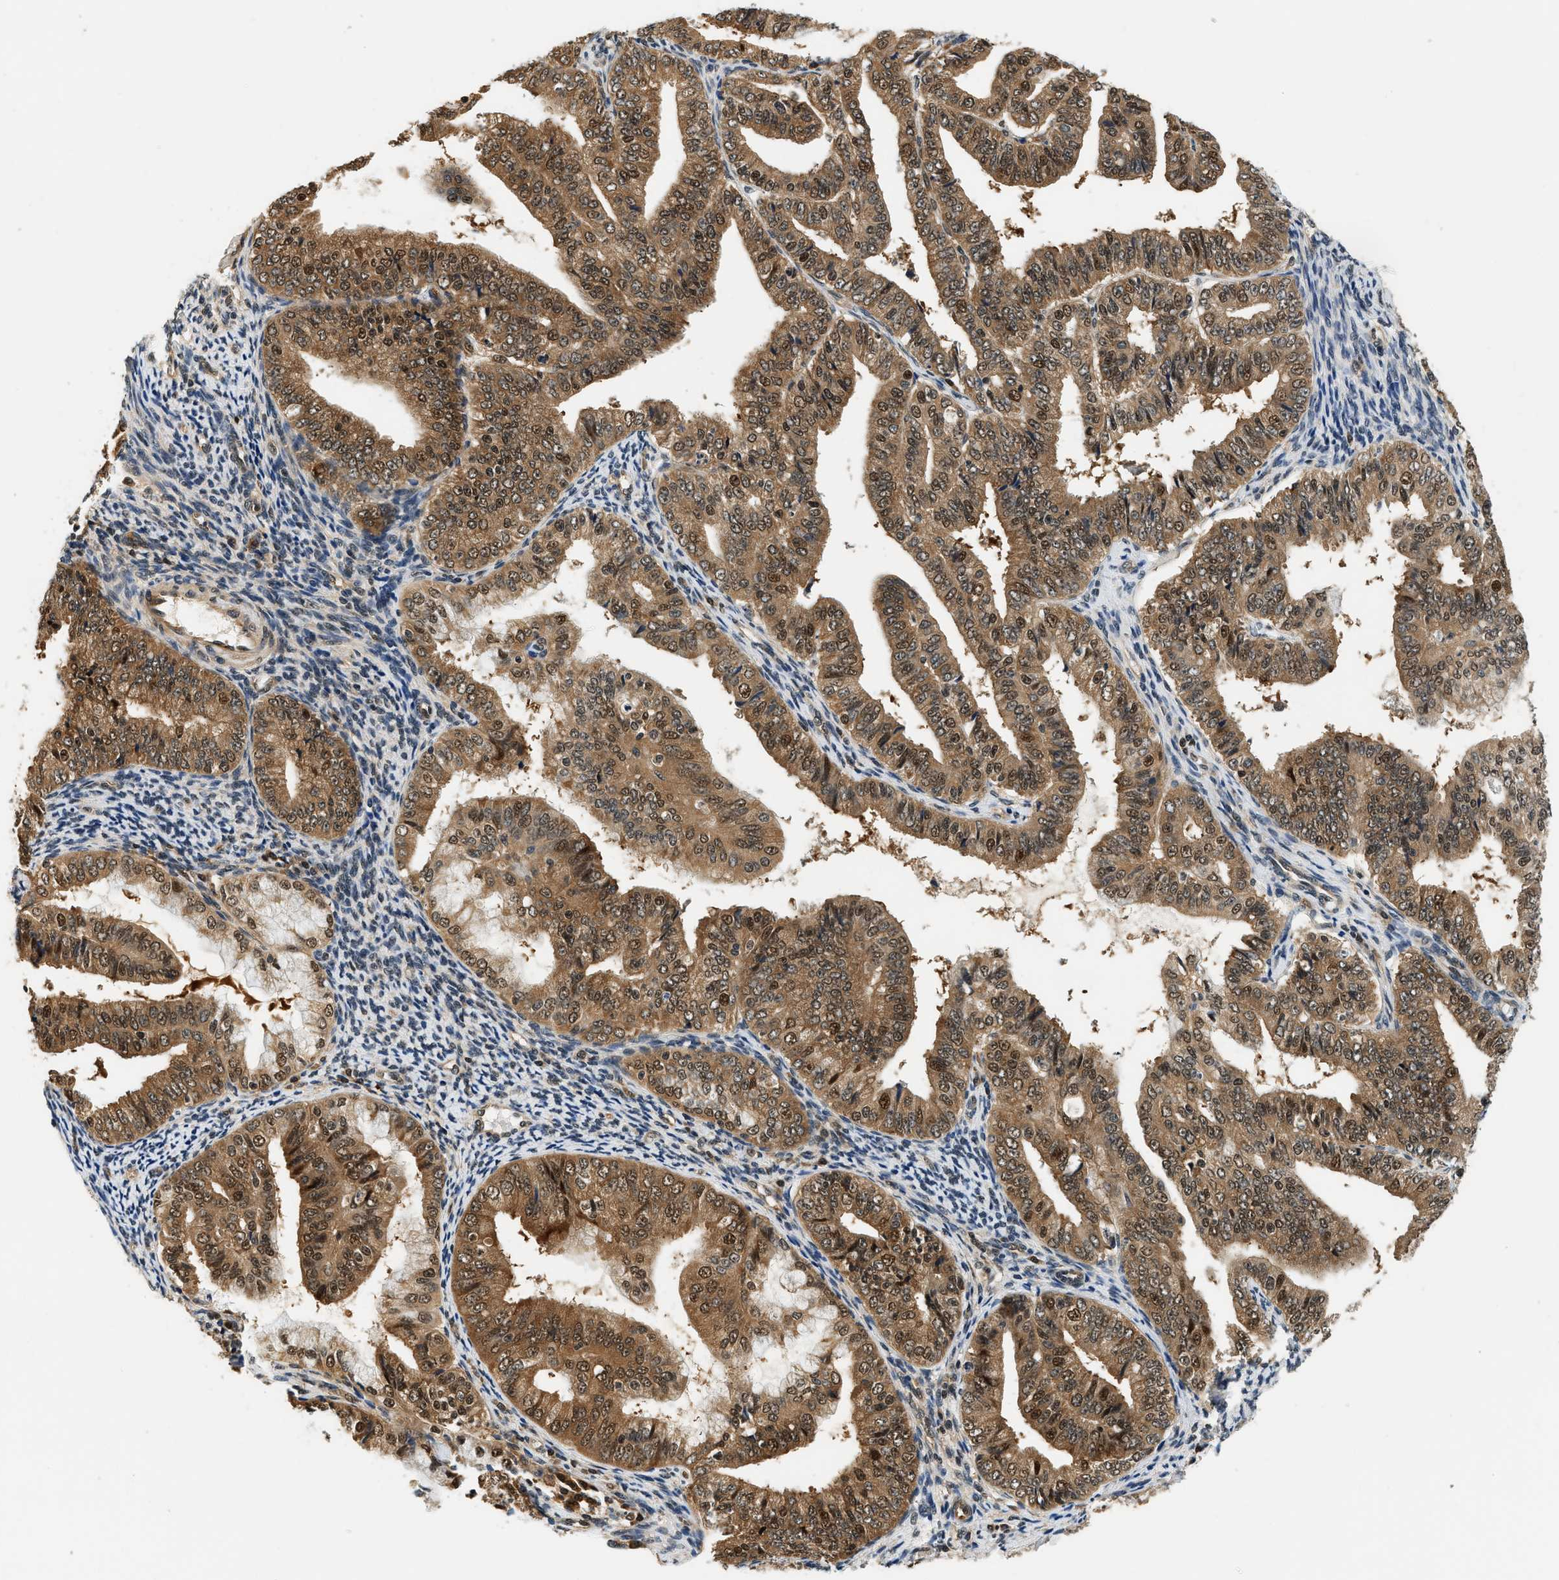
{"staining": {"intensity": "strong", "quantity": ">75%", "location": "cytoplasmic/membranous,nuclear"}, "tissue": "endometrial cancer", "cell_type": "Tumor cells", "image_type": "cancer", "snomed": [{"axis": "morphology", "description": "Adenocarcinoma, NOS"}, {"axis": "topography", "description": "Endometrium"}], "caption": "A high-resolution image shows immunohistochemistry (IHC) staining of endometrial cancer, which displays strong cytoplasmic/membranous and nuclear staining in about >75% of tumor cells.", "gene": "PSMD3", "patient": {"sex": "female", "age": 63}}